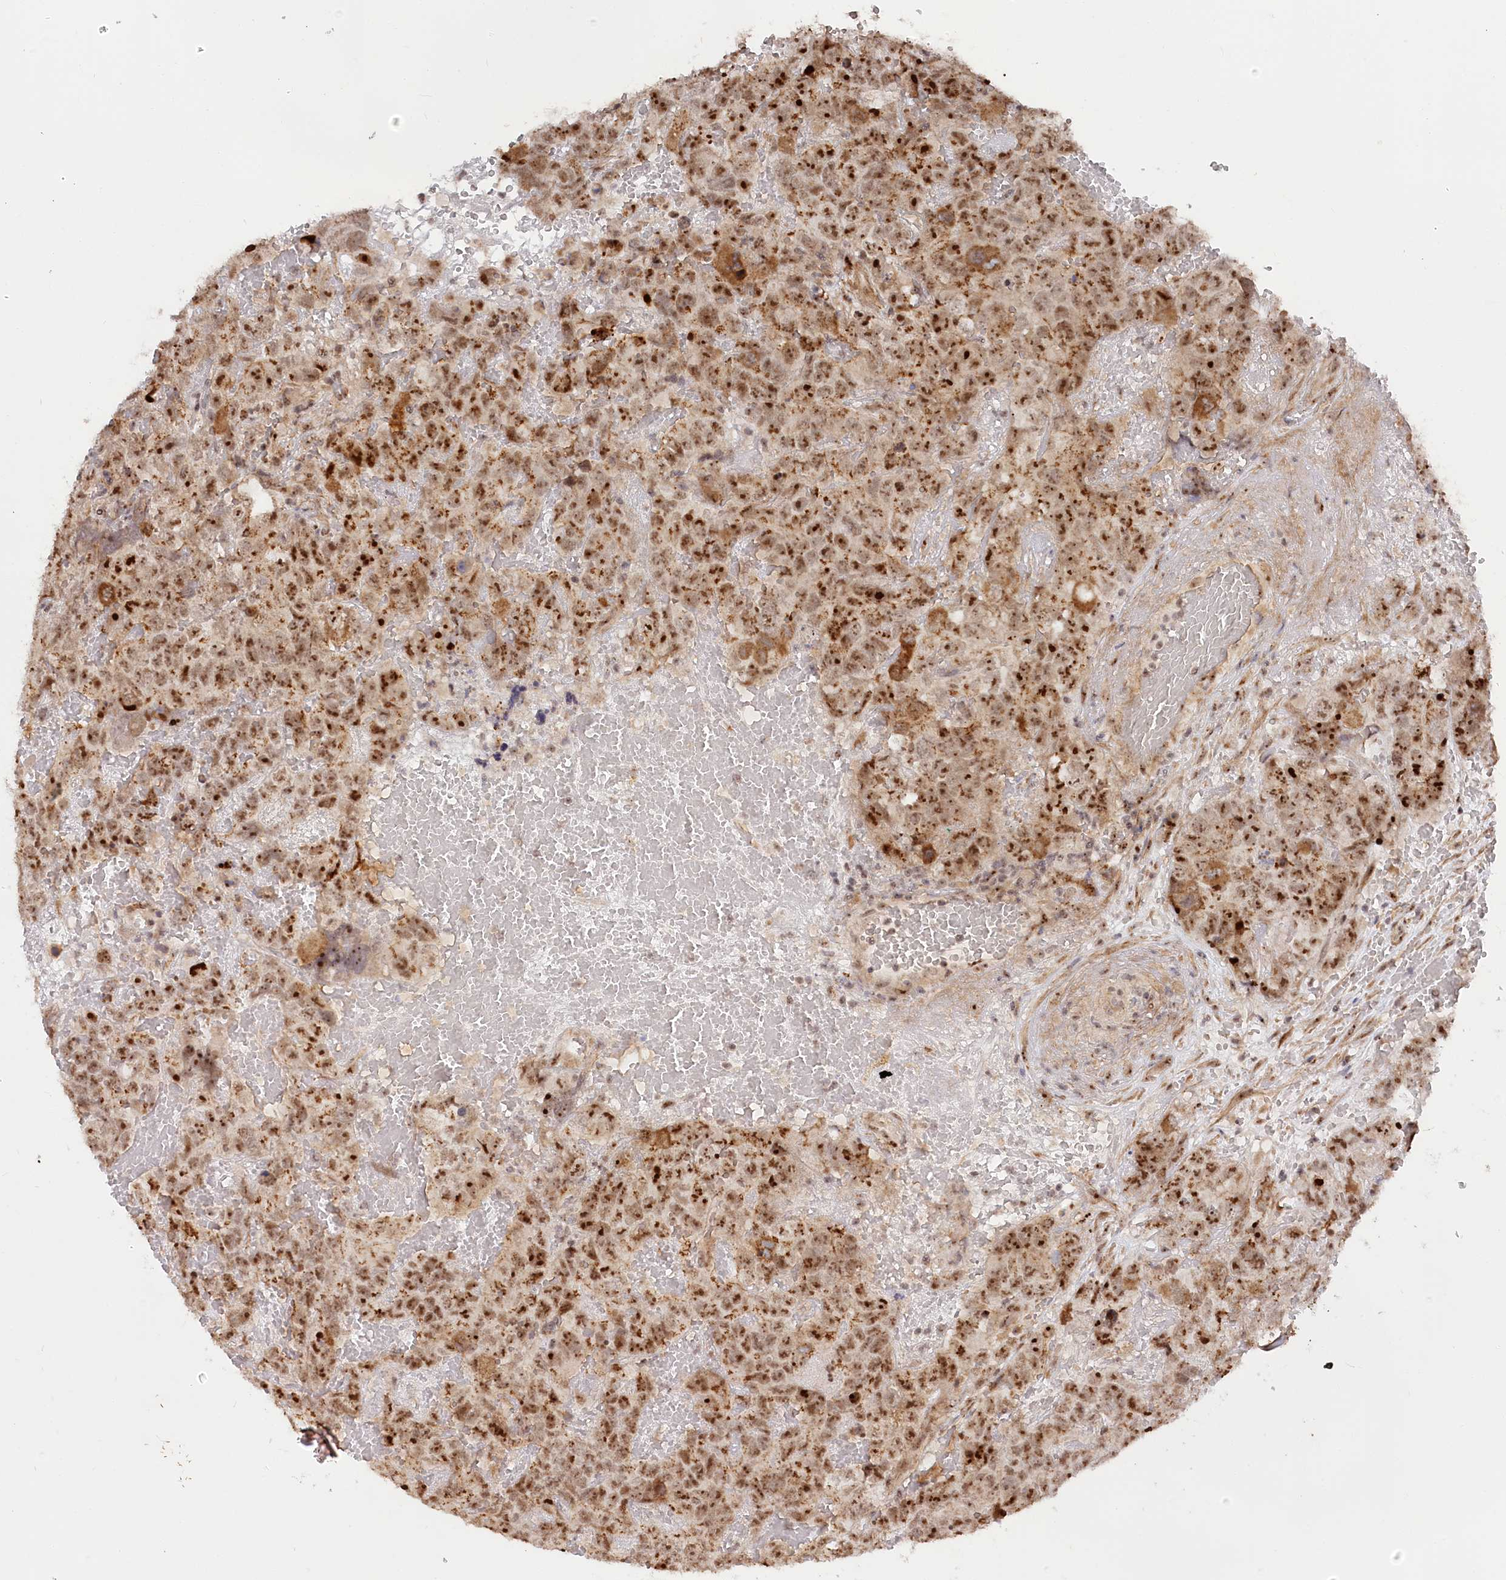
{"staining": {"intensity": "moderate", "quantity": ">75%", "location": "cytoplasmic/membranous,nuclear"}, "tissue": "testis cancer", "cell_type": "Tumor cells", "image_type": "cancer", "snomed": [{"axis": "morphology", "description": "Carcinoma, Embryonal, NOS"}, {"axis": "topography", "description": "Testis"}], "caption": "Immunohistochemistry of testis cancer exhibits medium levels of moderate cytoplasmic/membranous and nuclear staining in approximately >75% of tumor cells.", "gene": "GNL3L", "patient": {"sex": "male", "age": 45}}